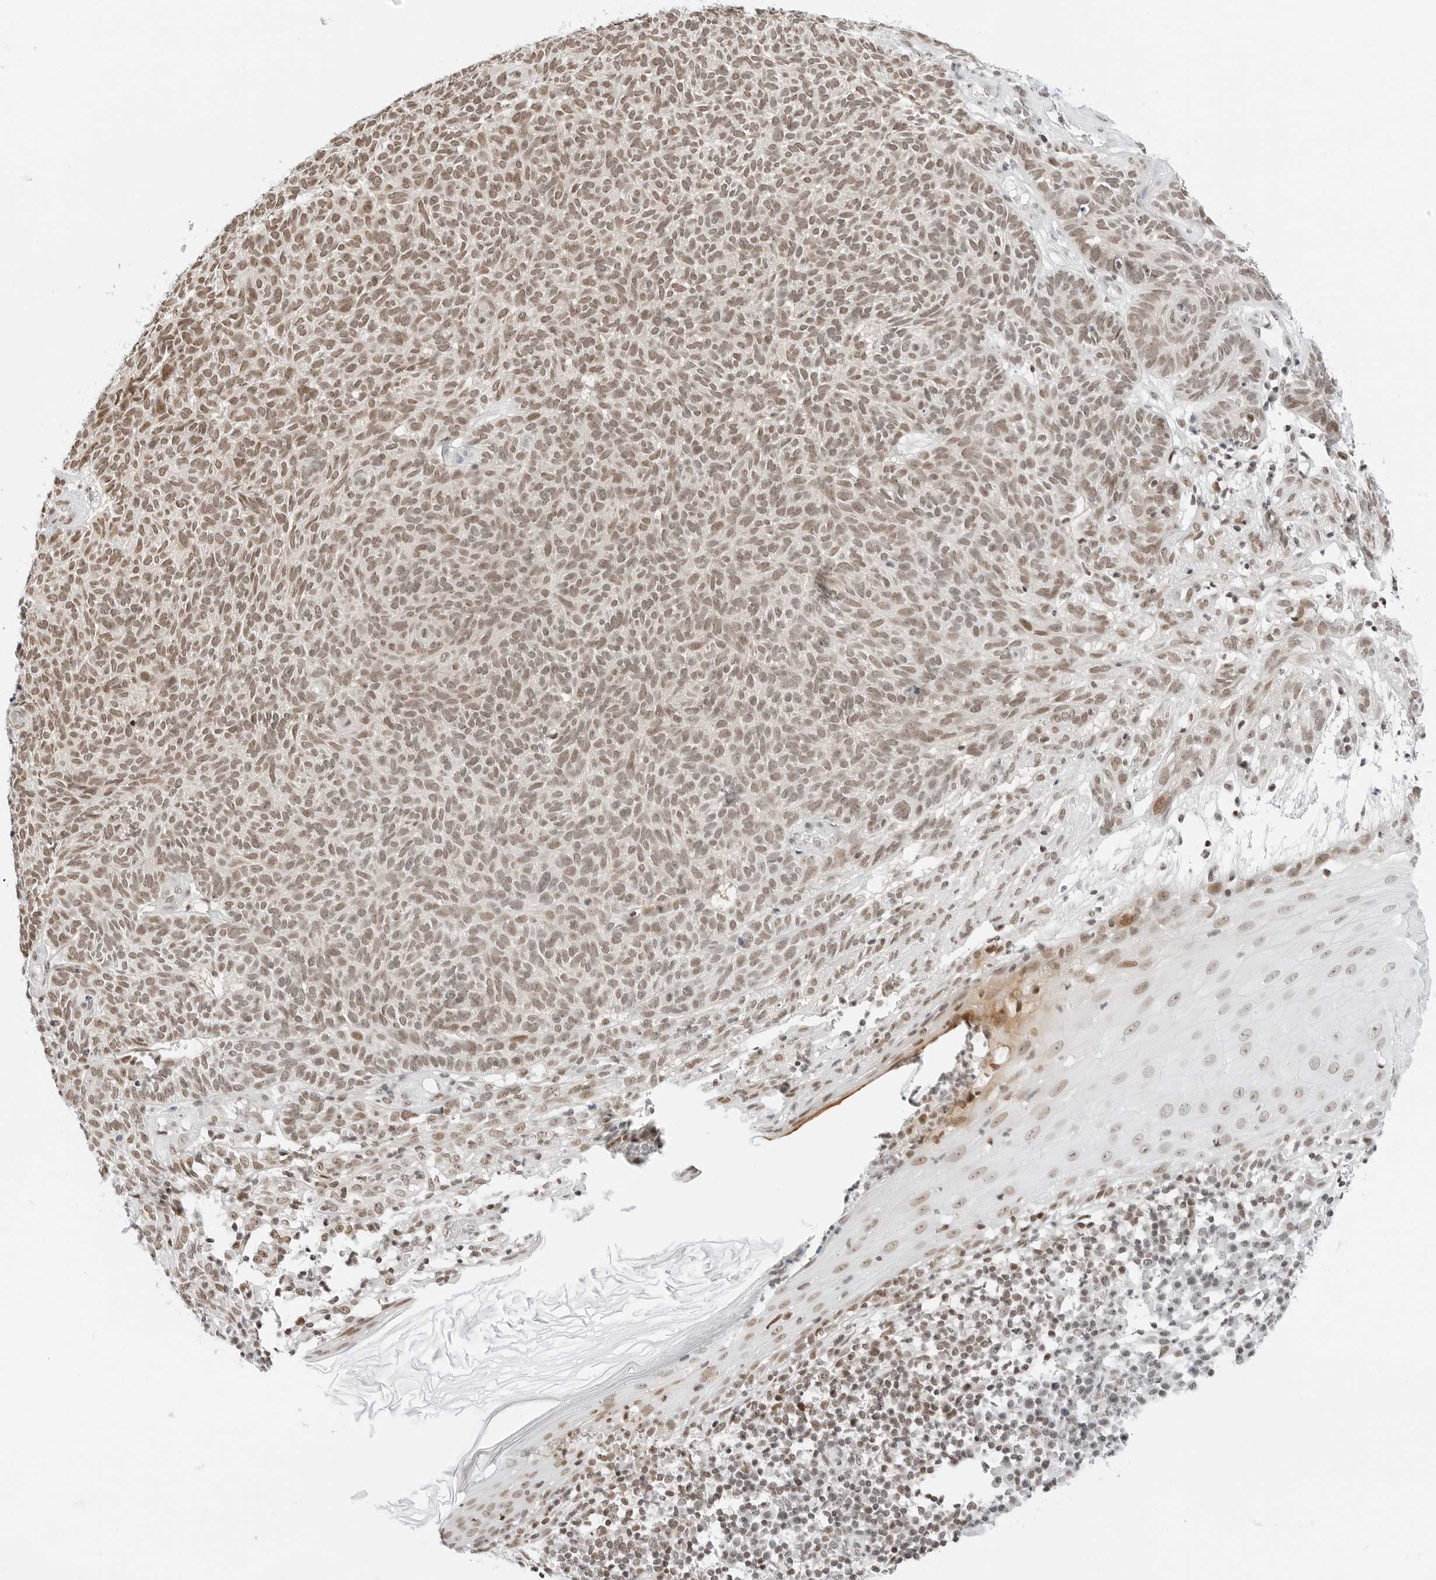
{"staining": {"intensity": "weak", "quantity": ">75%", "location": "nuclear"}, "tissue": "skin cancer", "cell_type": "Tumor cells", "image_type": "cancer", "snomed": [{"axis": "morphology", "description": "Squamous cell carcinoma, NOS"}, {"axis": "topography", "description": "Skin"}], "caption": "IHC of human skin cancer exhibits low levels of weak nuclear staining in about >75% of tumor cells.", "gene": "CRTC2", "patient": {"sex": "female", "age": 90}}